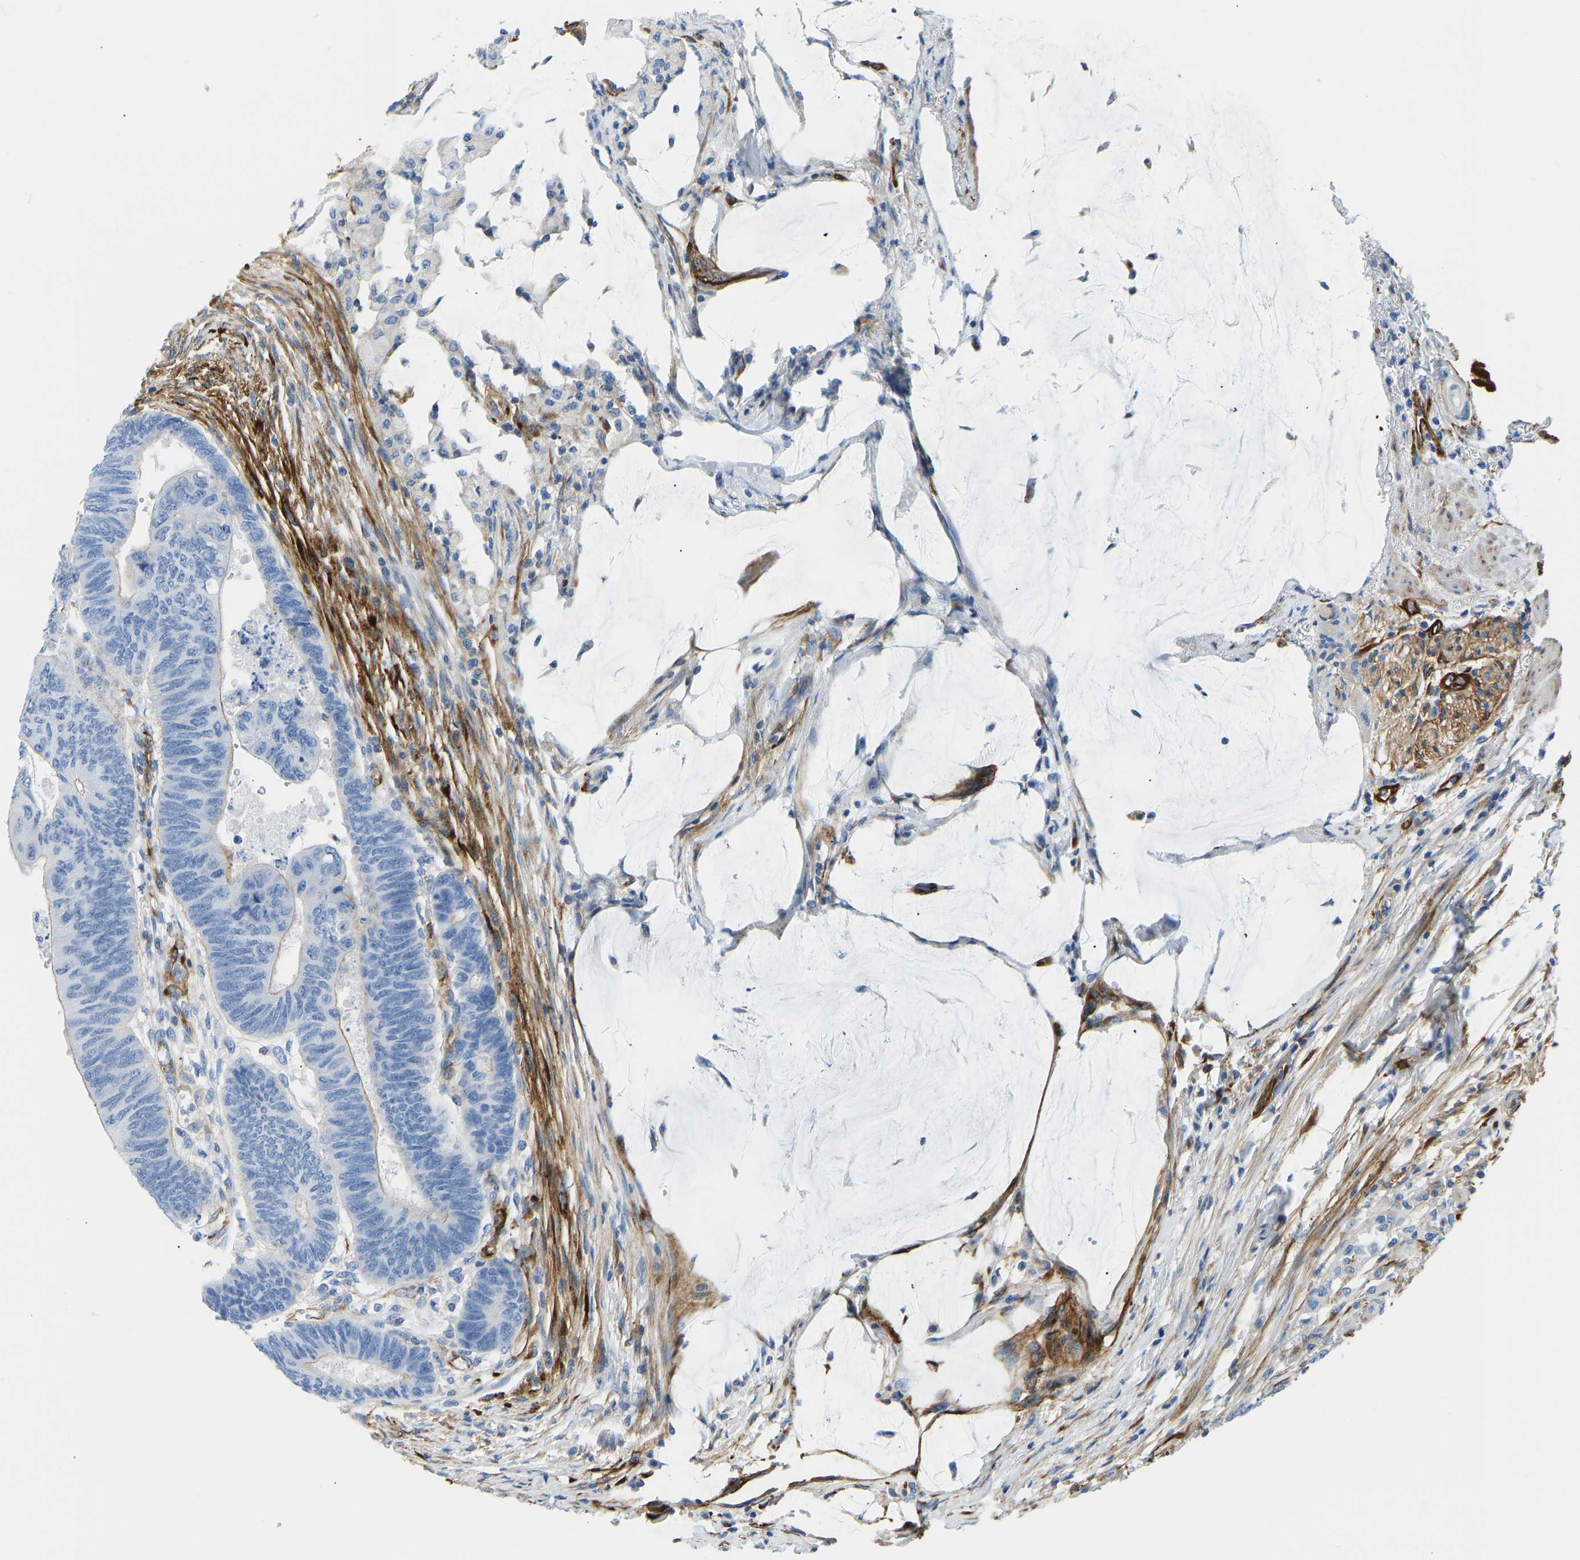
{"staining": {"intensity": "moderate", "quantity": "<25%", "location": "cytoplasmic/membranous"}, "tissue": "colorectal cancer", "cell_type": "Tumor cells", "image_type": "cancer", "snomed": [{"axis": "morphology", "description": "Normal tissue, NOS"}, {"axis": "morphology", "description": "Adenocarcinoma, NOS"}, {"axis": "topography", "description": "Rectum"}, {"axis": "topography", "description": "Peripheral nerve tissue"}], "caption": "A histopathology image of colorectal cancer (adenocarcinoma) stained for a protein exhibits moderate cytoplasmic/membranous brown staining in tumor cells.", "gene": "COL15A1", "patient": {"sex": "male", "age": 92}}